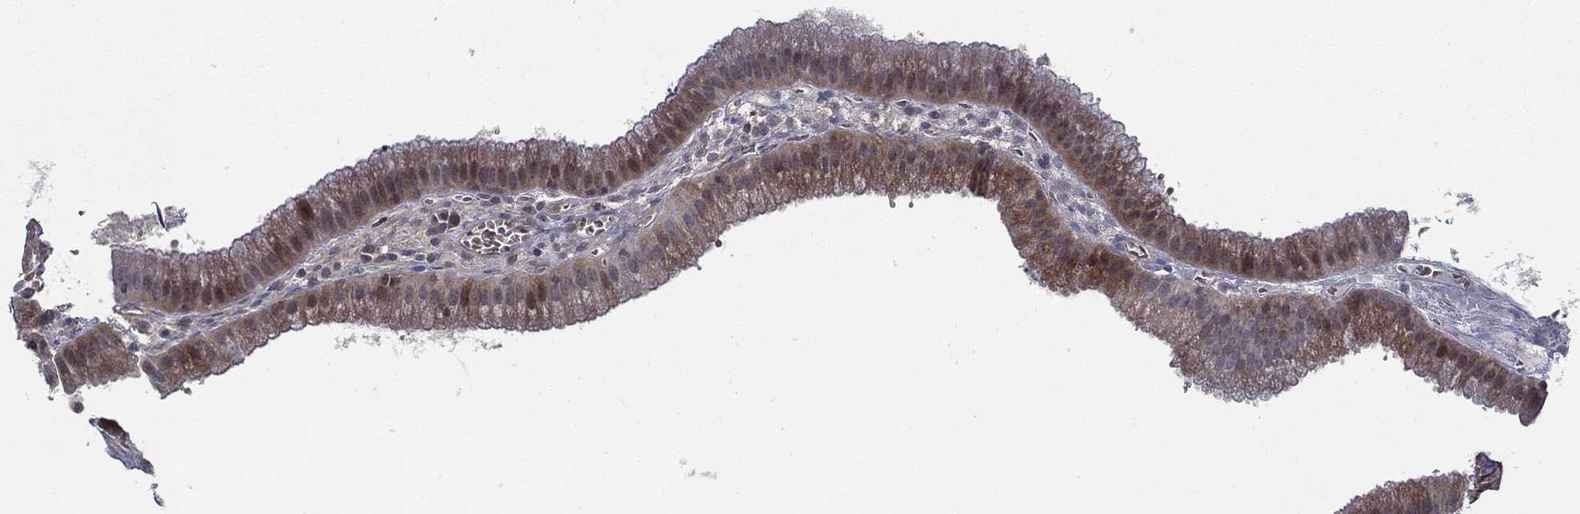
{"staining": {"intensity": "moderate", "quantity": "<25%", "location": "cytoplasmic/membranous"}, "tissue": "gallbladder", "cell_type": "Glandular cells", "image_type": "normal", "snomed": [{"axis": "morphology", "description": "Normal tissue, NOS"}, {"axis": "topography", "description": "Gallbladder"}], "caption": "Immunohistochemistry (IHC) (DAB) staining of benign human gallbladder exhibits moderate cytoplasmic/membranous protein staining in approximately <25% of glandular cells. The staining was performed using DAB, with brown indicating positive protein expression. Nuclei are stained blue with hematoxylin.", "gene": "ARHGAP11A", "patient": {"sex": "male", "age": 67}}